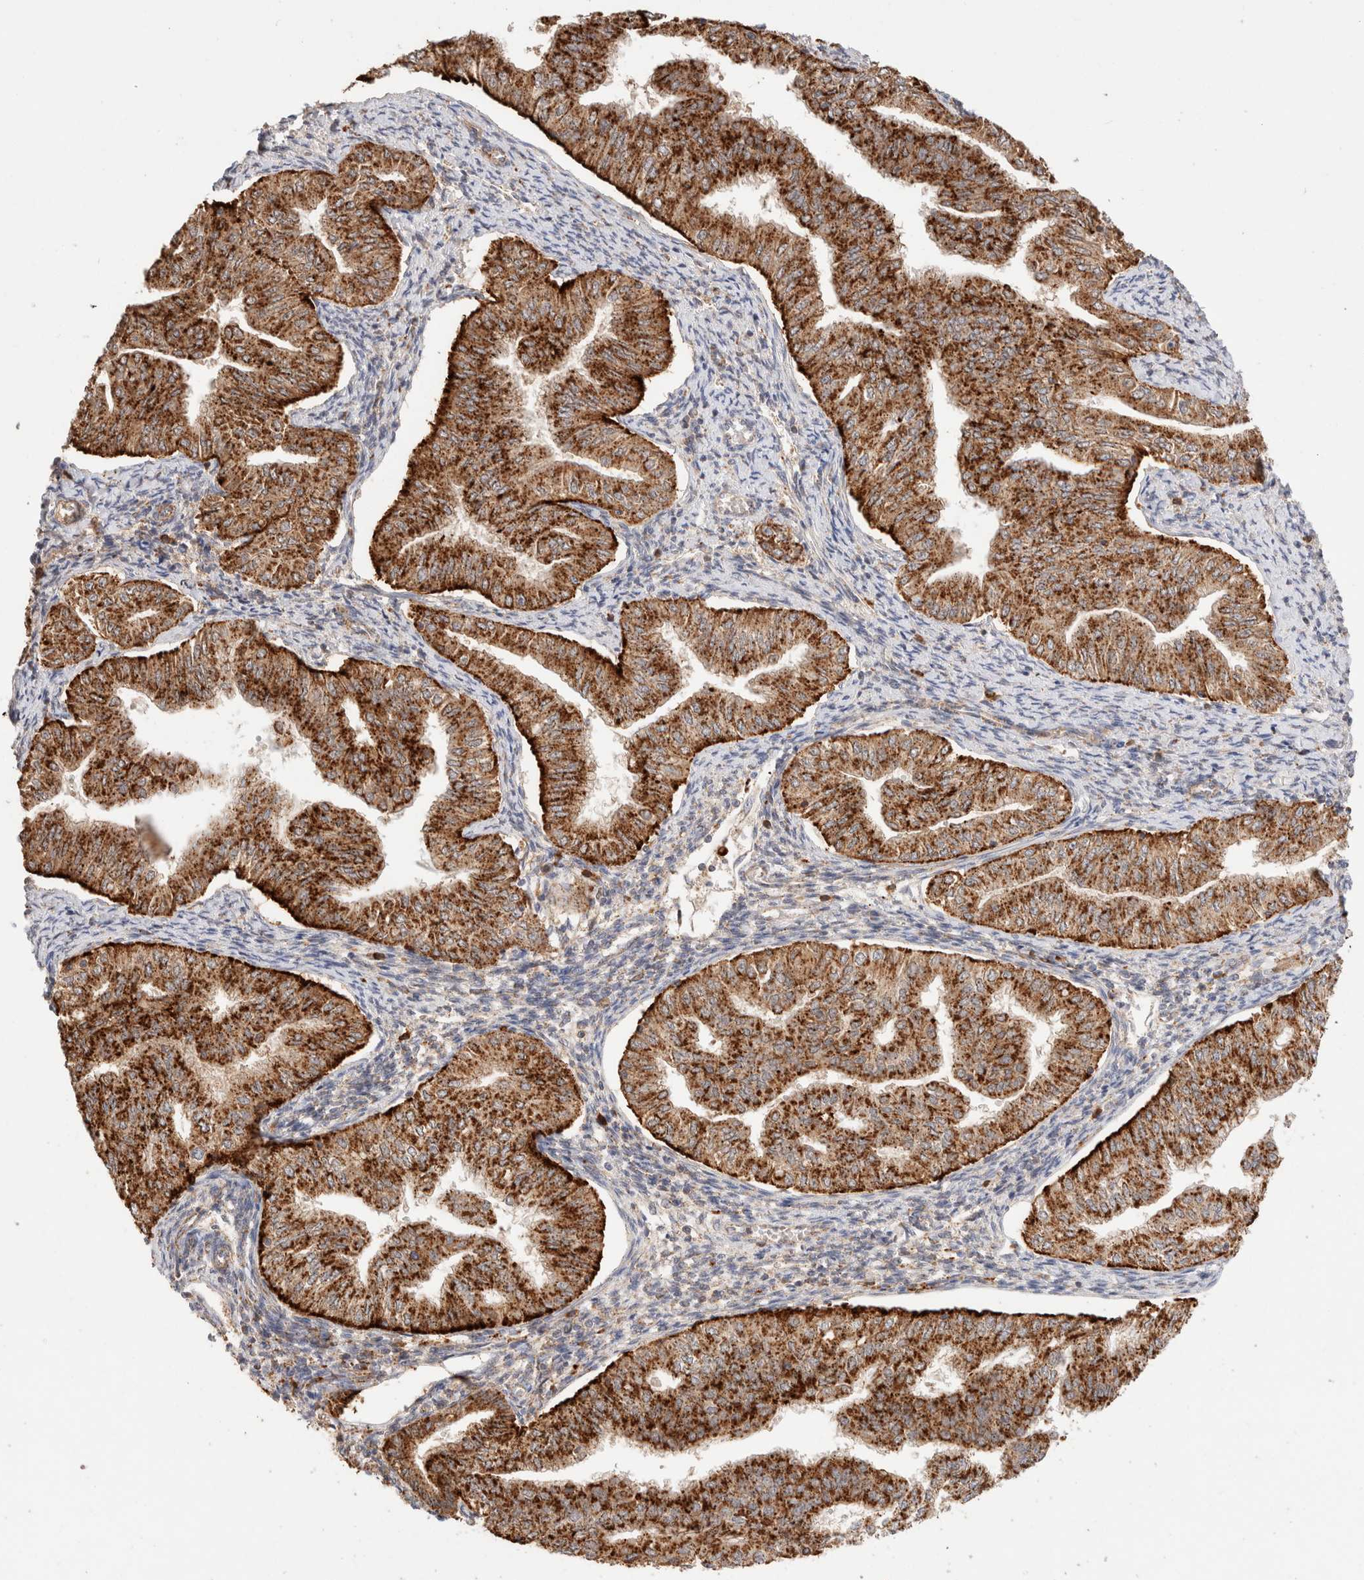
{"staining": {"intensity": "strong", "quantity": ">75%", "location": "cytoplasmic/membranous"}, "tissue": "endometrial cancer", "cell_type": "Tumor cells", "image_type": "cancer", "snomed": [{"axis": "morphology", "description": "Normal tissue, NOS"}, {"axis": "morphology", "description": "Adenocarcinoma, NOS"}, {"axis": "topography", "description": "Endometrium"}], "caption": "Protein analysis of endometrial adenocarcinoma tissue reveals strong cytoplasmic/membranous staining in about >75% of tumor cells.", "gene": "RABEPK", "patient": {"sex": "female", "age": 53}}